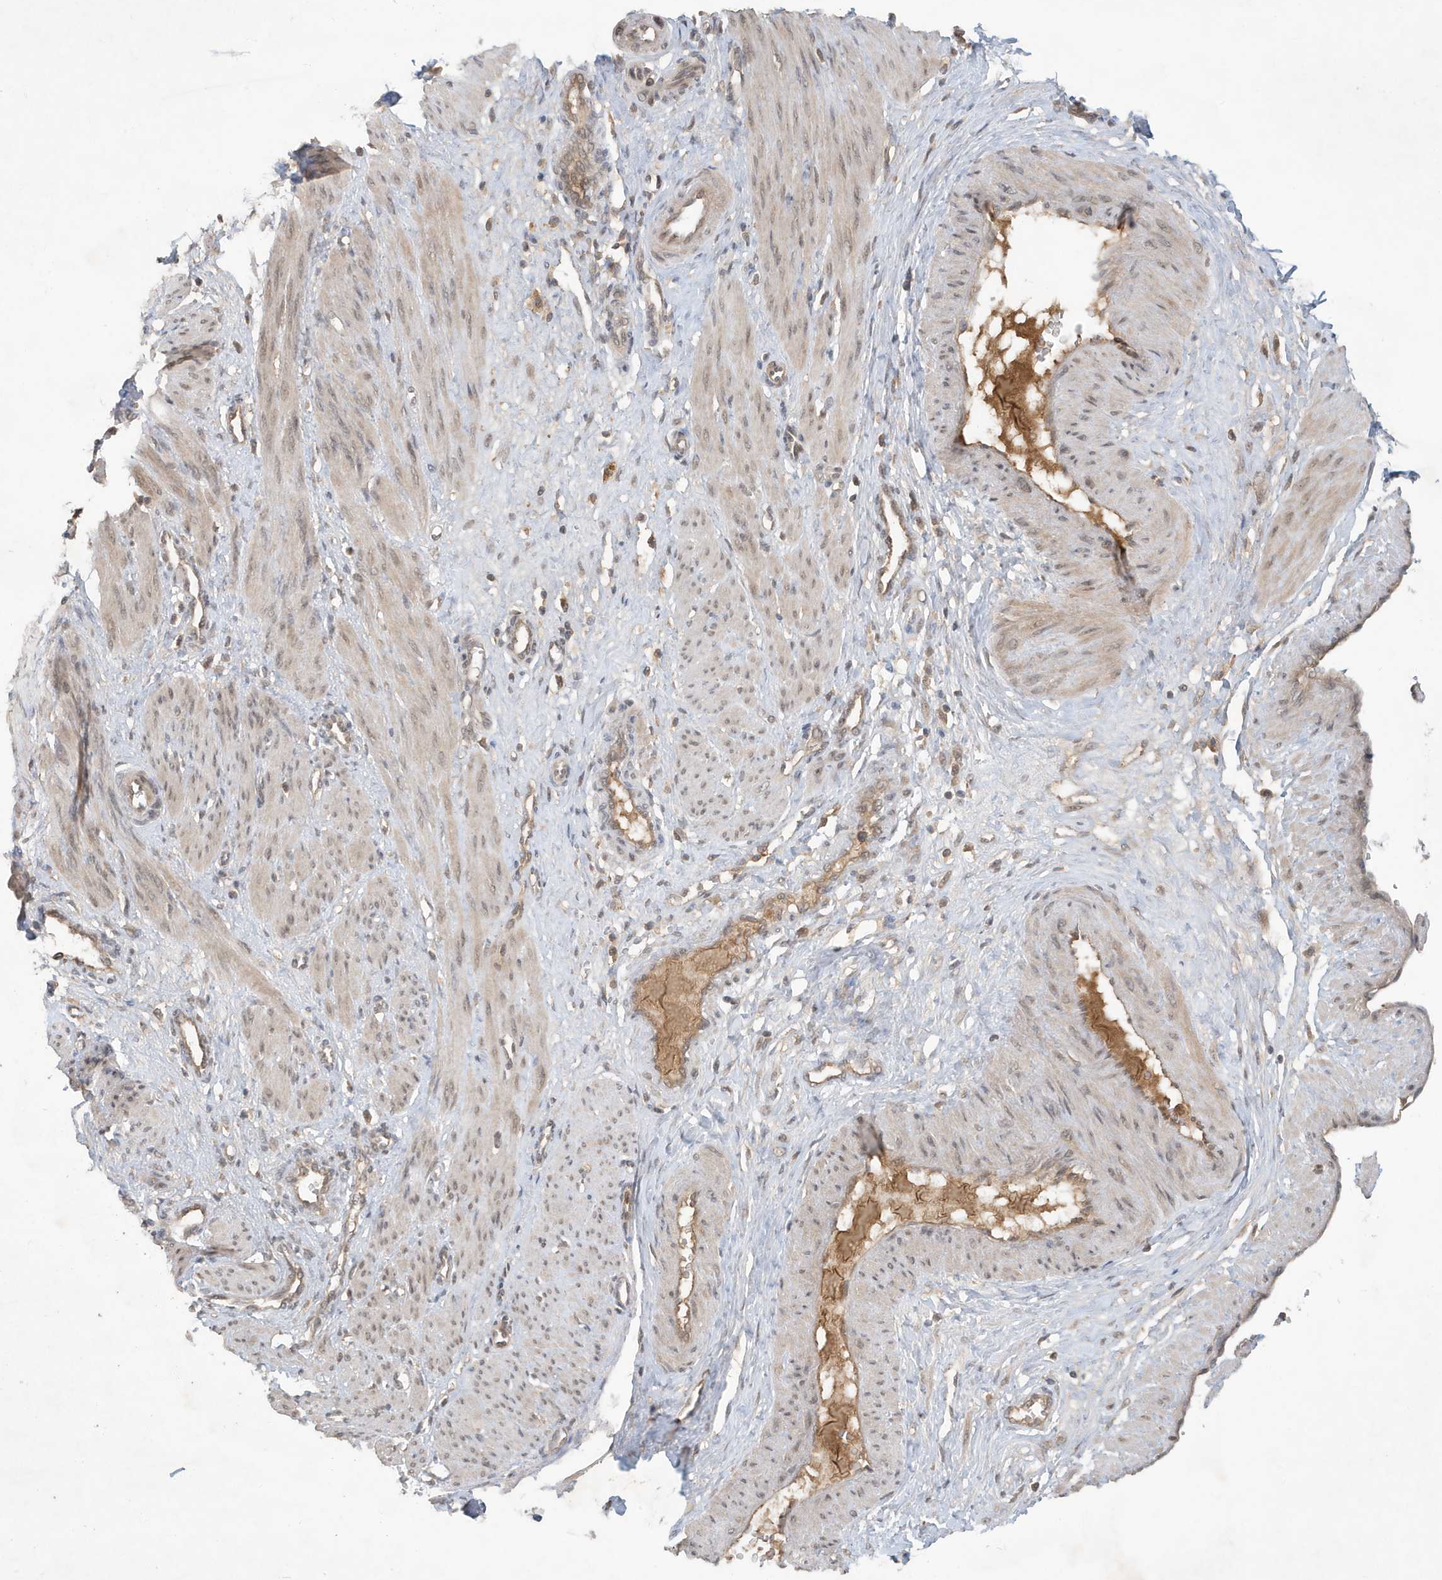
{"staining": {"intensity": "moderate", "quantity": "25%-75%", "location": "cytoplasmic/membranous,nuclear"}, "tissue": "smooth muscle", "cell_type": "Smooth muscle cells", "image_type": "normal", "snomed": [{"axis": "morphology", "description": "Normal tissue, NOS"}, {"axis": "topography", "description": "Endometrium"}], "caption": "Immunohistochemical staining of unremarkable smooth muscle exhibits 25%-75% levels of moderate cytoplasmic/membranous,nuclear protein positivity in about 25%-75% of smooth muscle cells. (IHC, brightfield microscopy, high magnification).", "gene": "ABCB9", "patient": {"sex": "female", "age": 33}}